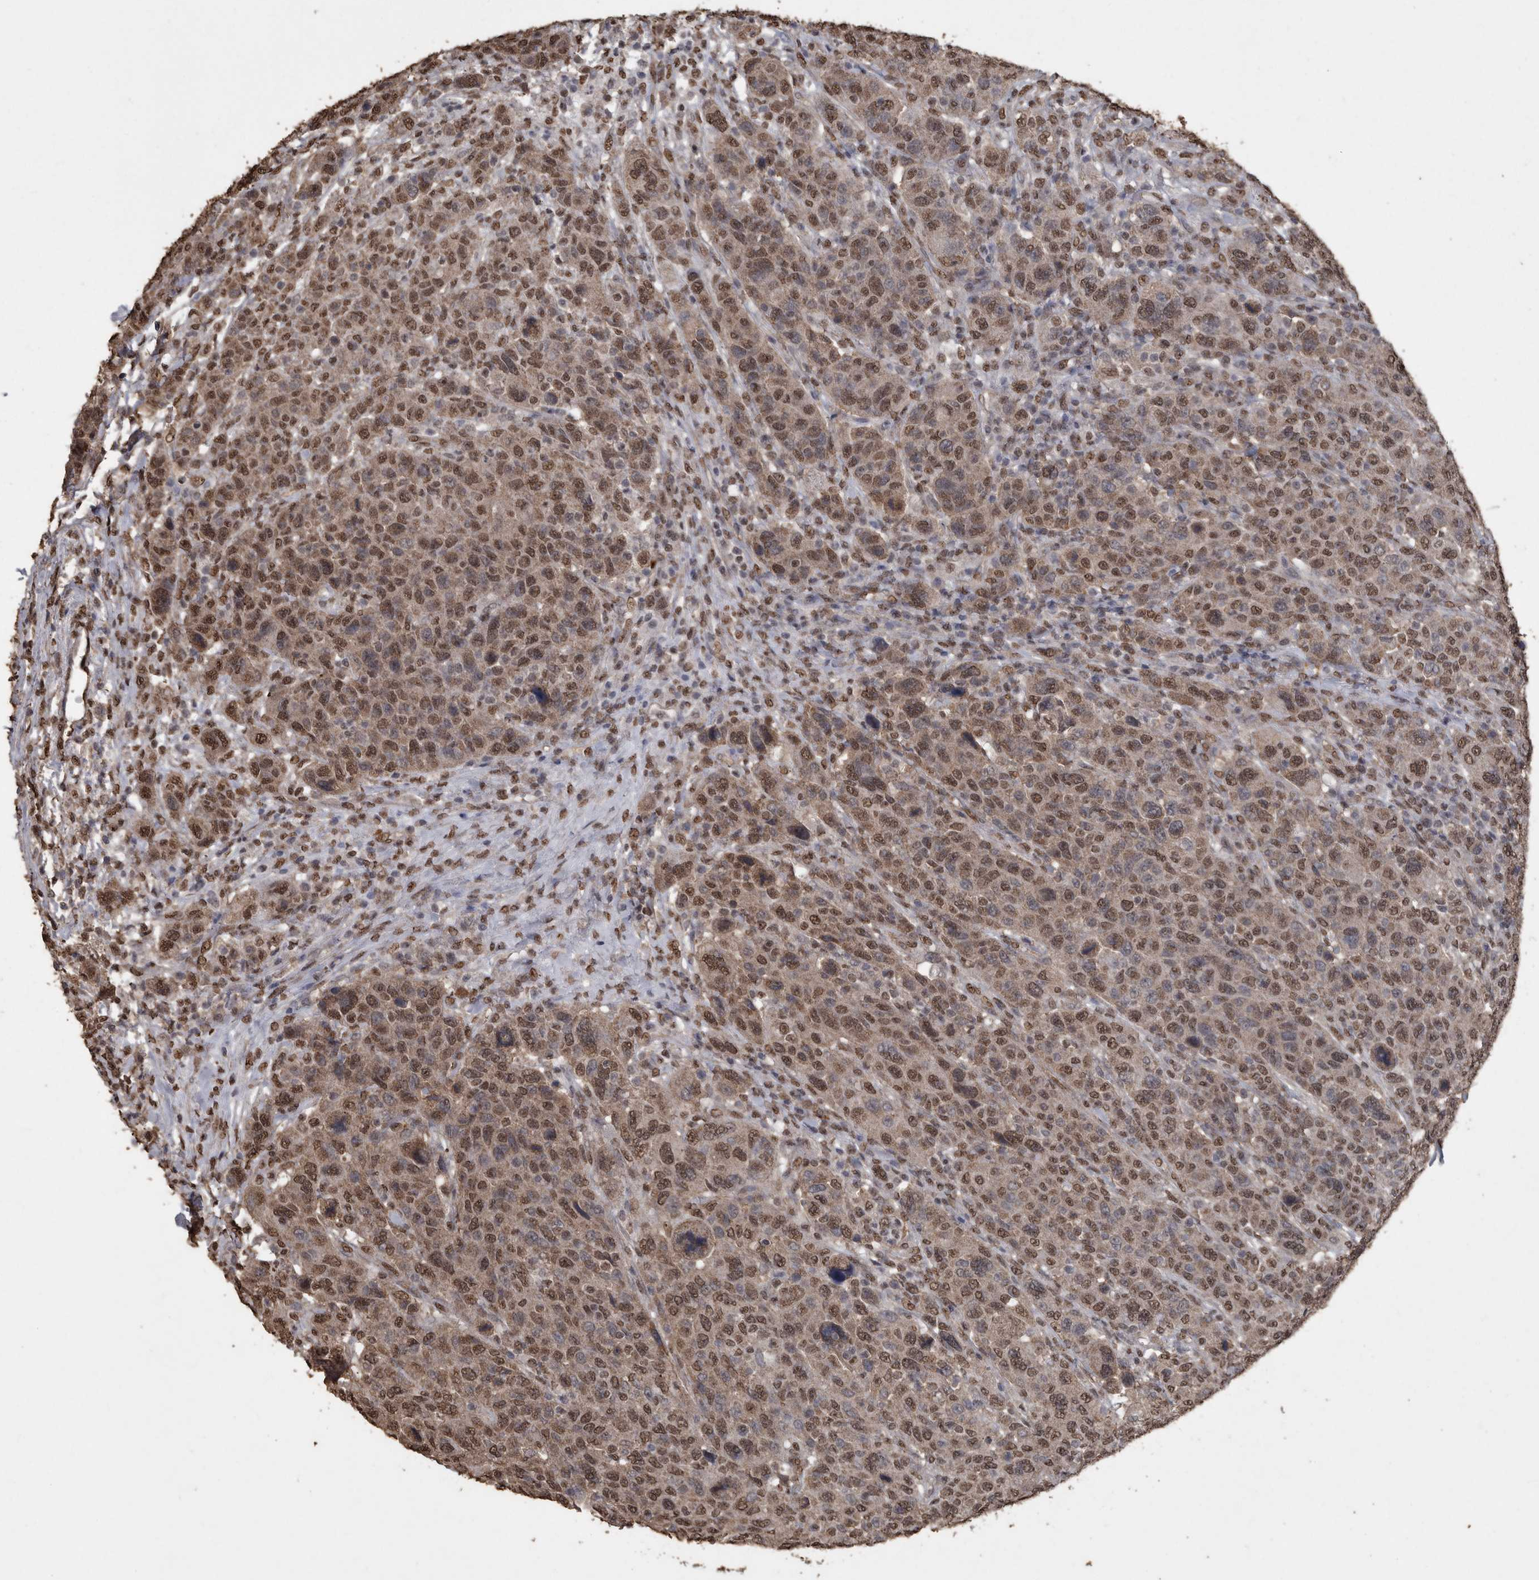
{"staining": {"intensity": "moderate", "quantity": ">75%", "location": "nuclear"}, "tissue": "breast cancer", "cell_type": "Tumor cells", "image_type": "cancer", "snomed": [{"axis": "morphology", "description": "Duct carcinoma"}, {"axis": "topography", "description": "Breast"}], "caption": "A high-resolution histopathology image shows immunohistochemistry staining of breast cancer, which reveals moderate nuclear expression in approximately >75% of tumor cells.", "gene": "SMAD7", "patient": {"sex": "female", "age": 37}}